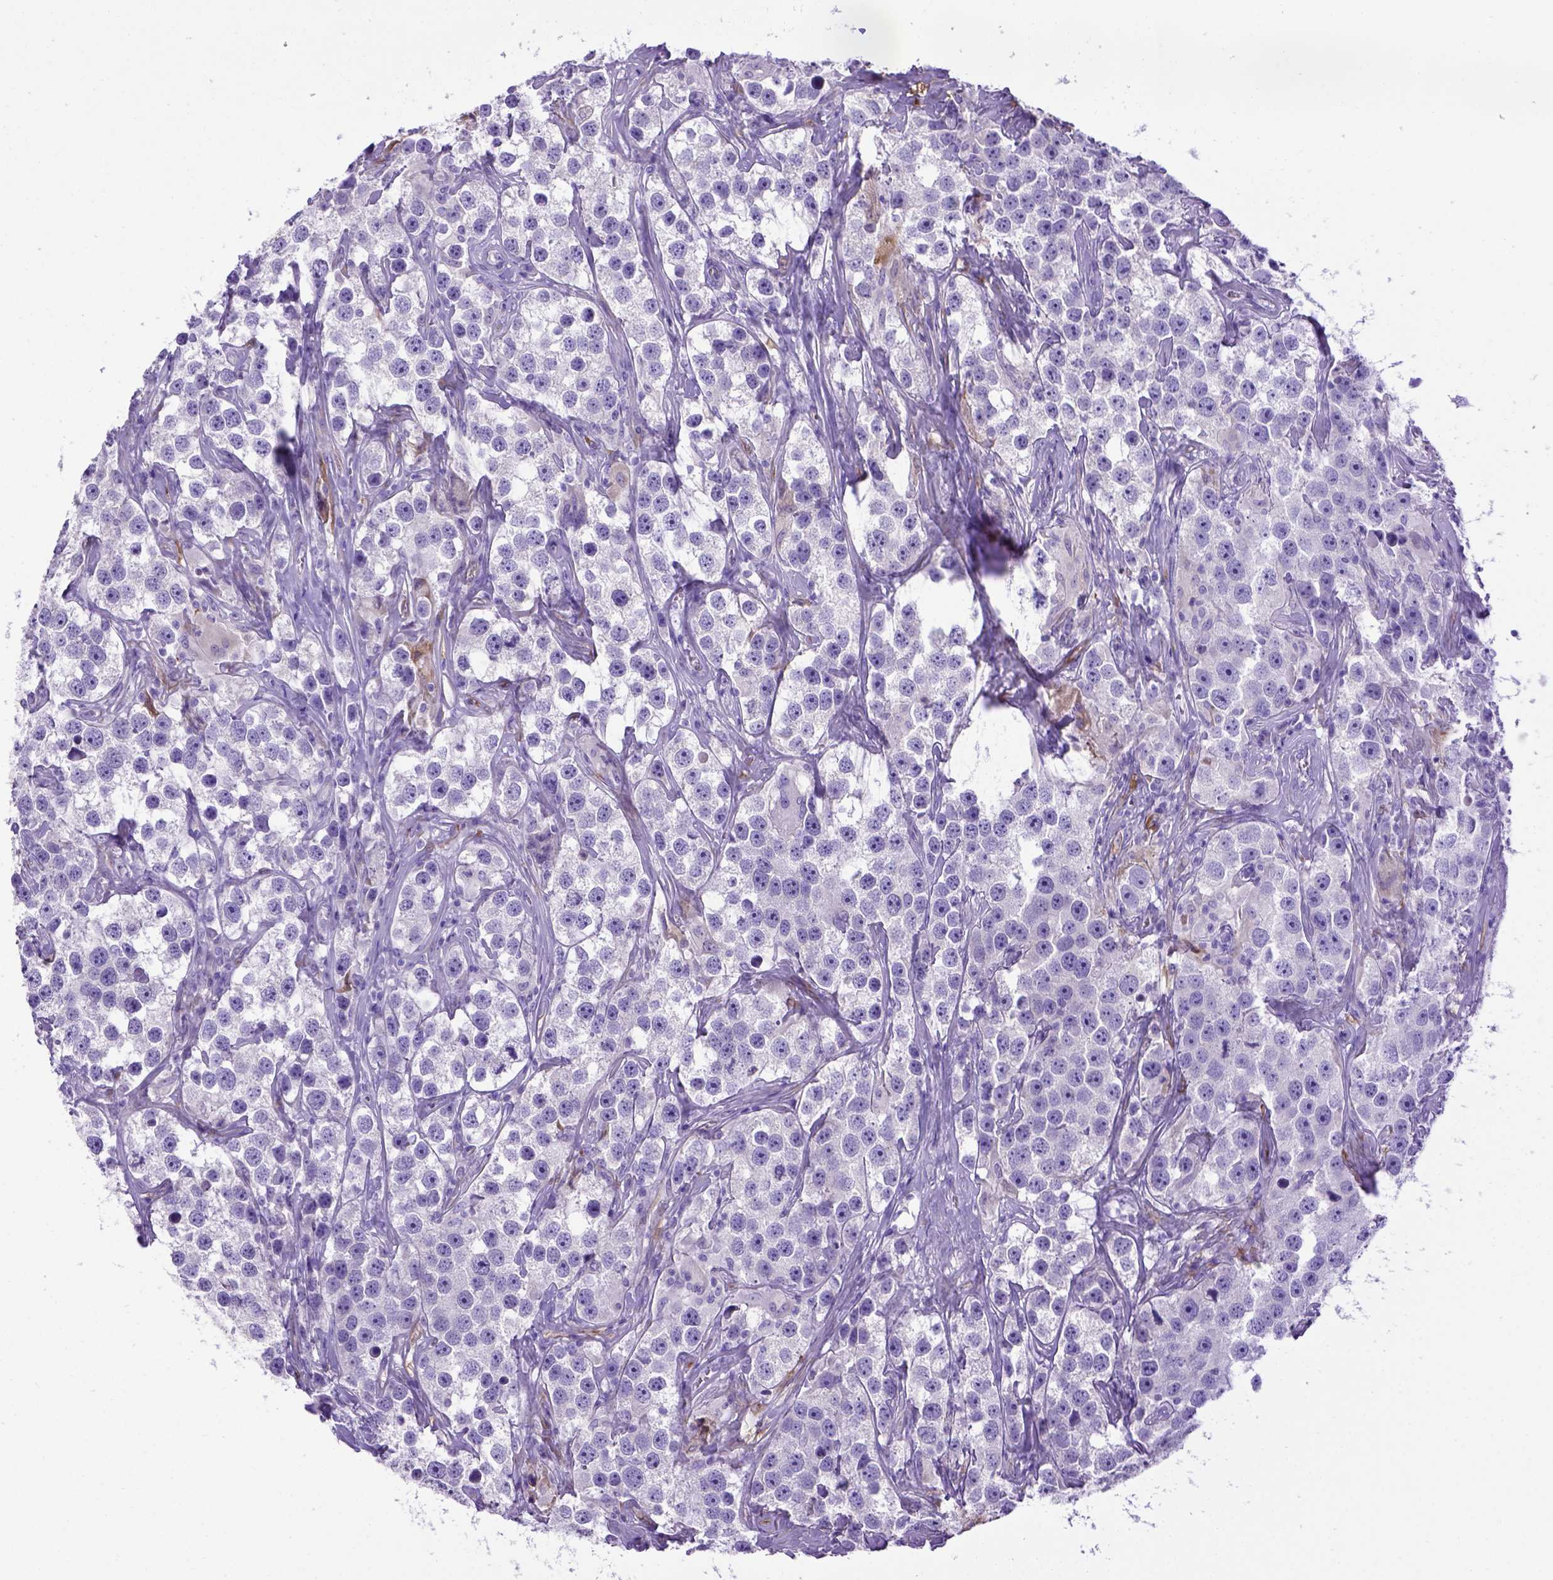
{"staining": {"intensity": "negative", "quantity": "none", "location": "none"}, "tissue": "testis cancer", "cell_type": "Tumor cells", "image_type": "cancer", "snomed": [{"axis": "morphology", "description": "Seminoma, NOS"}, {"axis": "topography", "description": "Testis"}], "caption": "There is no significant expression in tumor cells of seminoma (testis).", "gene": "PTGES", "patient": {"sex": "male", "age": 49}}